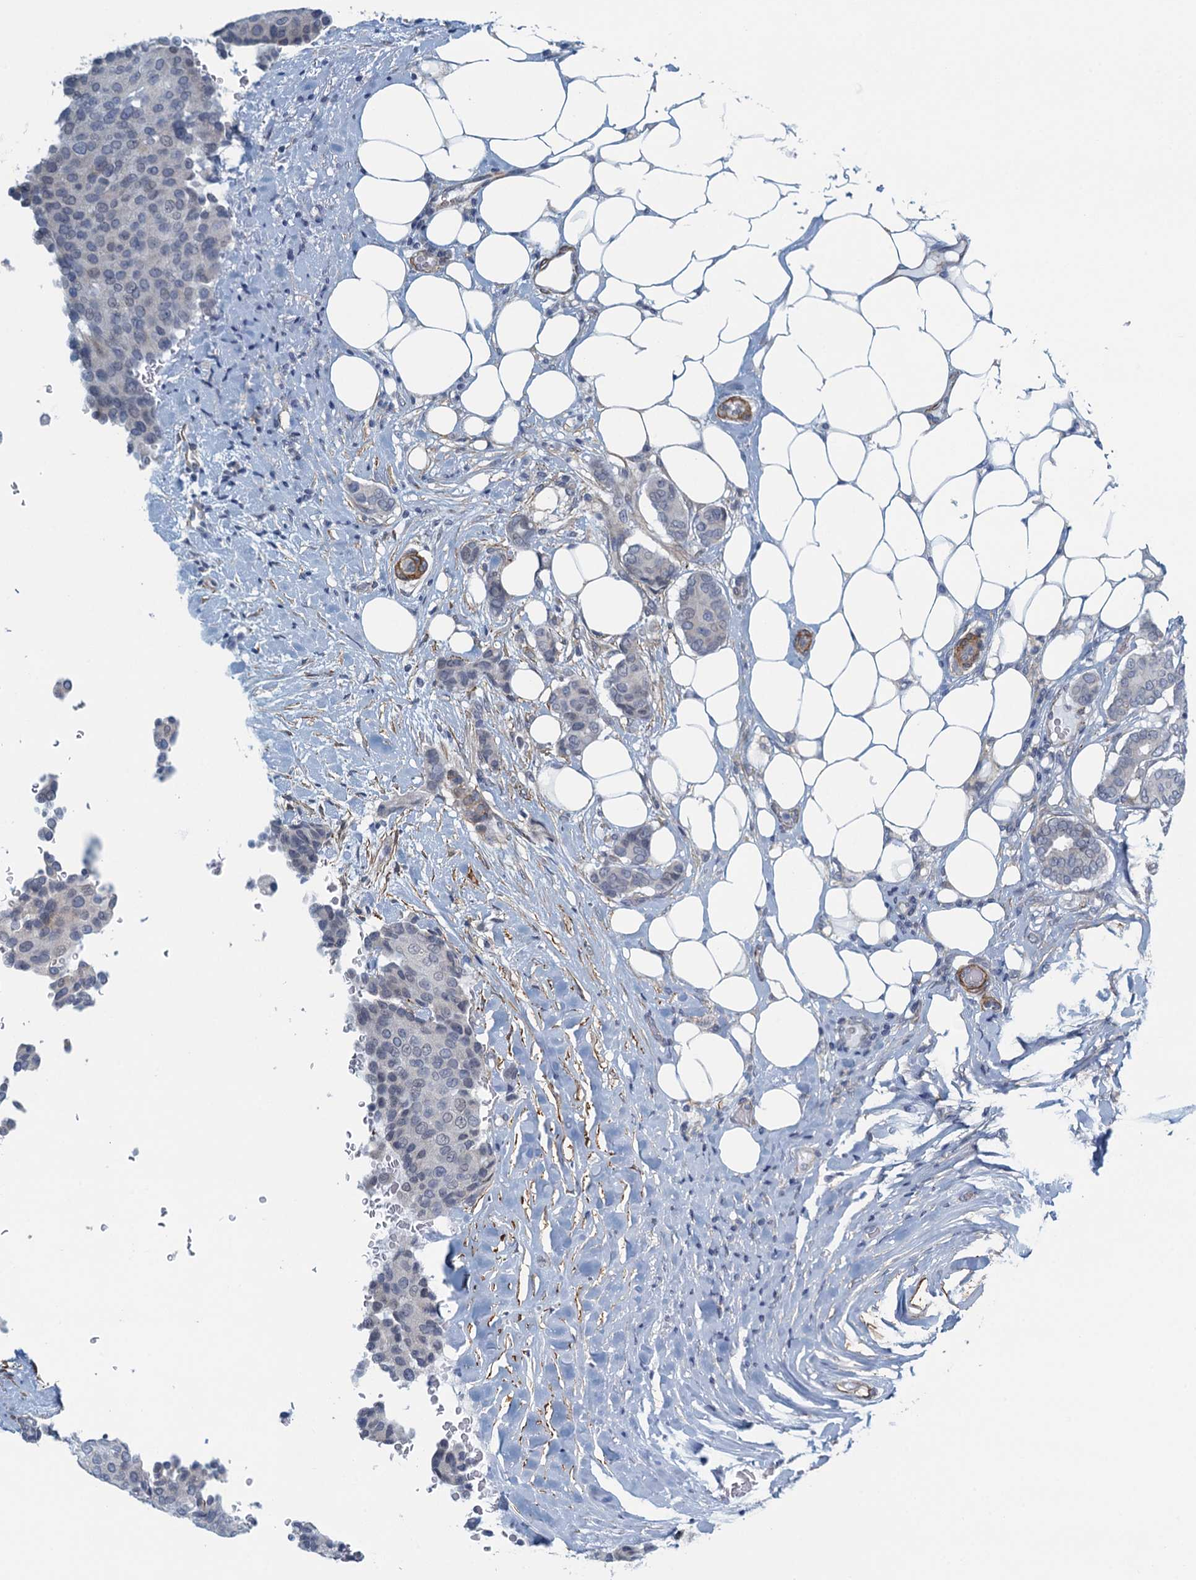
{"staining": {"intensity": "negative", "quantity": "none", "location": "none"}, "tissue": "breast cancer", "cell_type": "Tumor cells", "image_type": "cancer", "snomed": [{"axis": "morphology", "description": "Duct carcinoma"}, {"axis": "topography", "description": "Breast"}], "caption": "The immunohistochemistry (IHC) photomicrograph has no significant expression in tumor cells of breast cancer tissue.", "gene": "ALG2", "patient": {"sex": "female", "age": 75}}